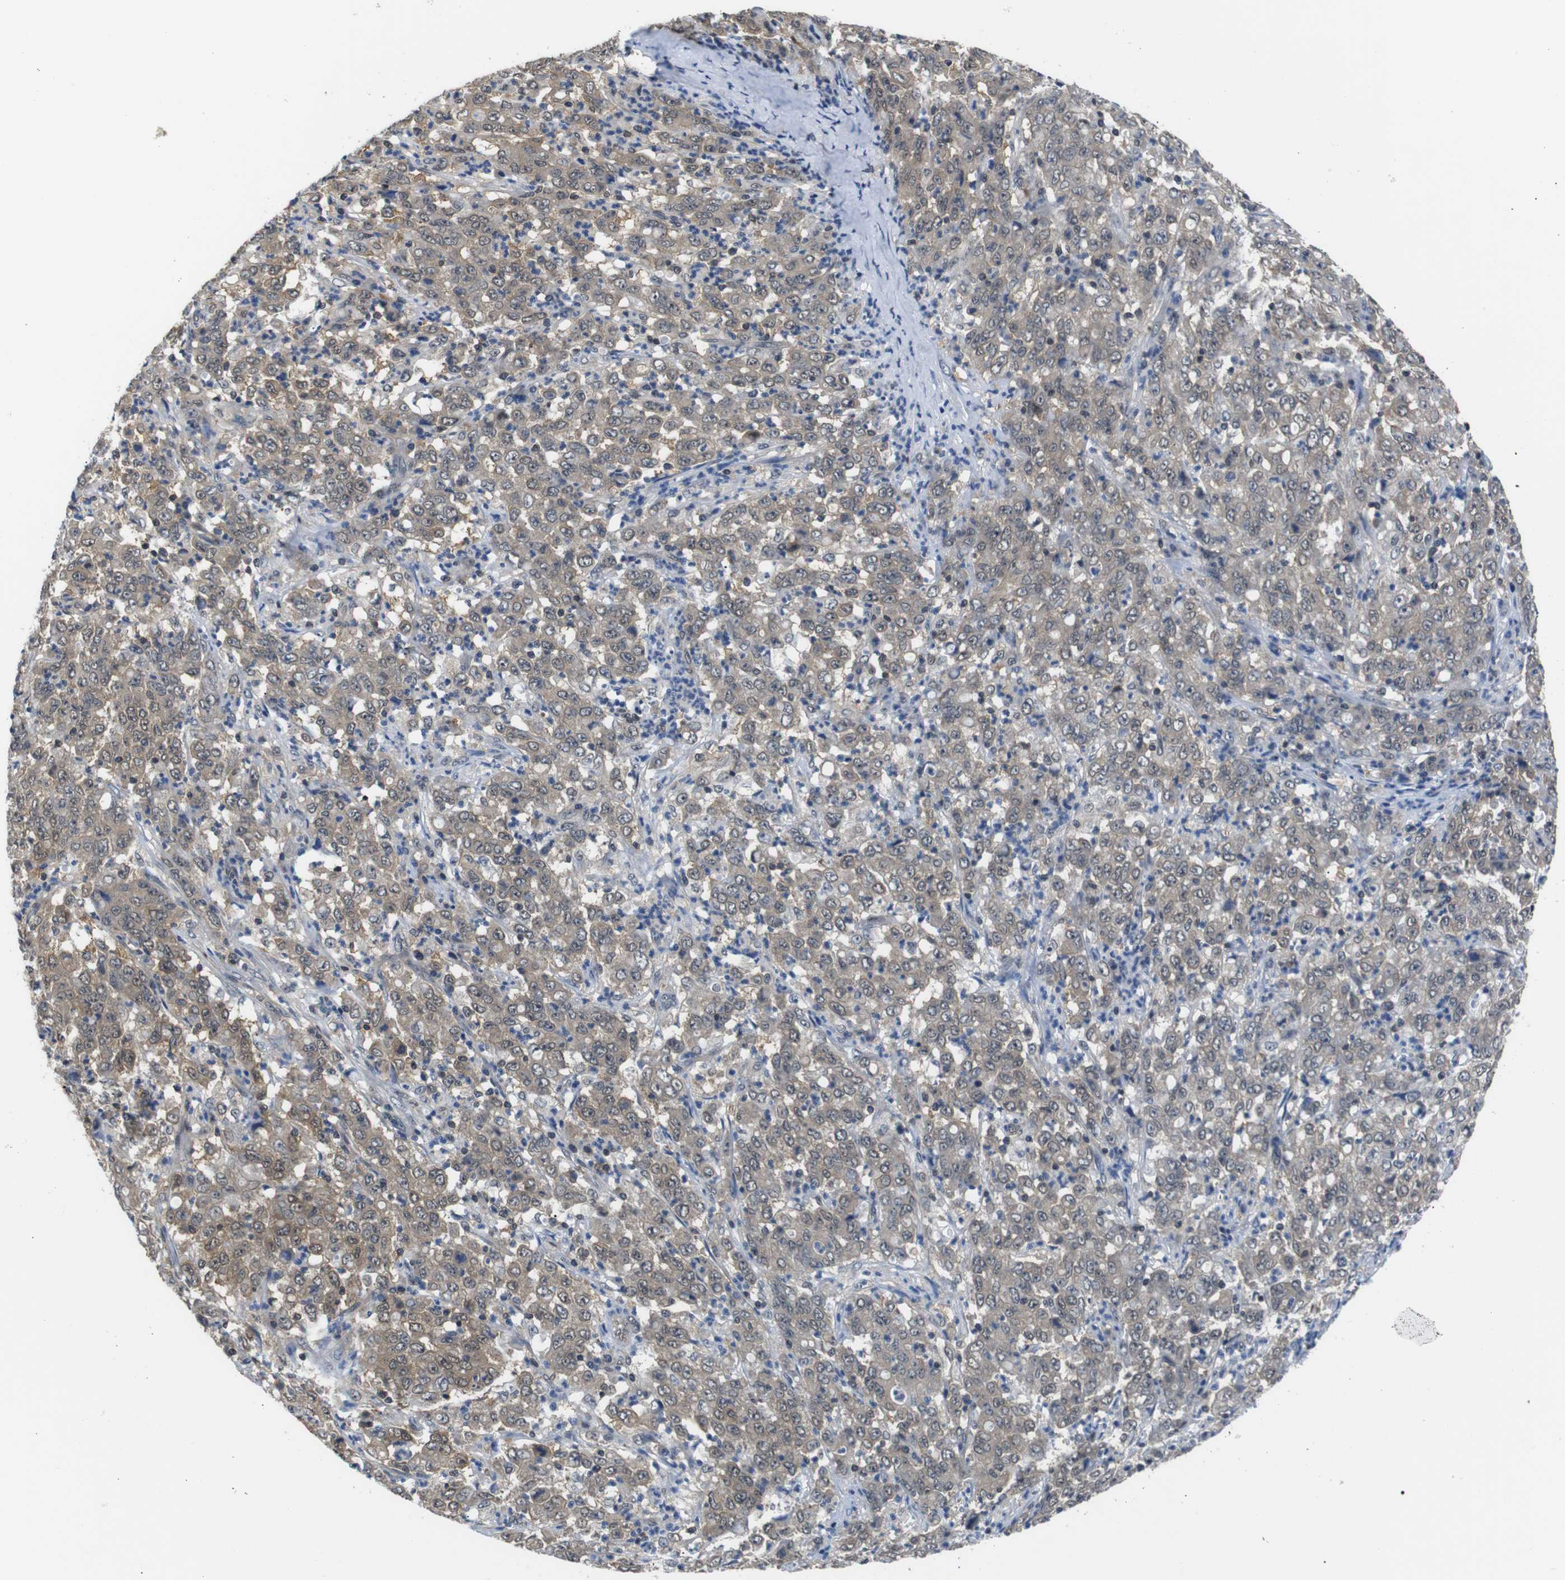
{"staining": {"intensity": "weak", "quantity": ">75%", "location": "cytoplasmic/membranous"}, "tissue": "stomach cancer", "cell_type": "Tumor cells", "image_type": "cancer", "snomed": [{"axis": "morphology", "description": "Adenocarcinoma, NOS"}, {"axis": "topography", "description": "Stomach, lower"}], "caption": "IHC staining of stomach cancer, which exhibits low levels of weak cytoplasmic/membranous positivity in about >75% of tumor cells indicating weak cytoplasmic/membranous protein staining. The staining was performed using DAB (3,3'-diaminobenzidine) (brown) for protein detection and nuclei were counterstained in hematoxylin (blue).", "gene": "UBXN1", "patient": {"sex": "female", "age": 71}}